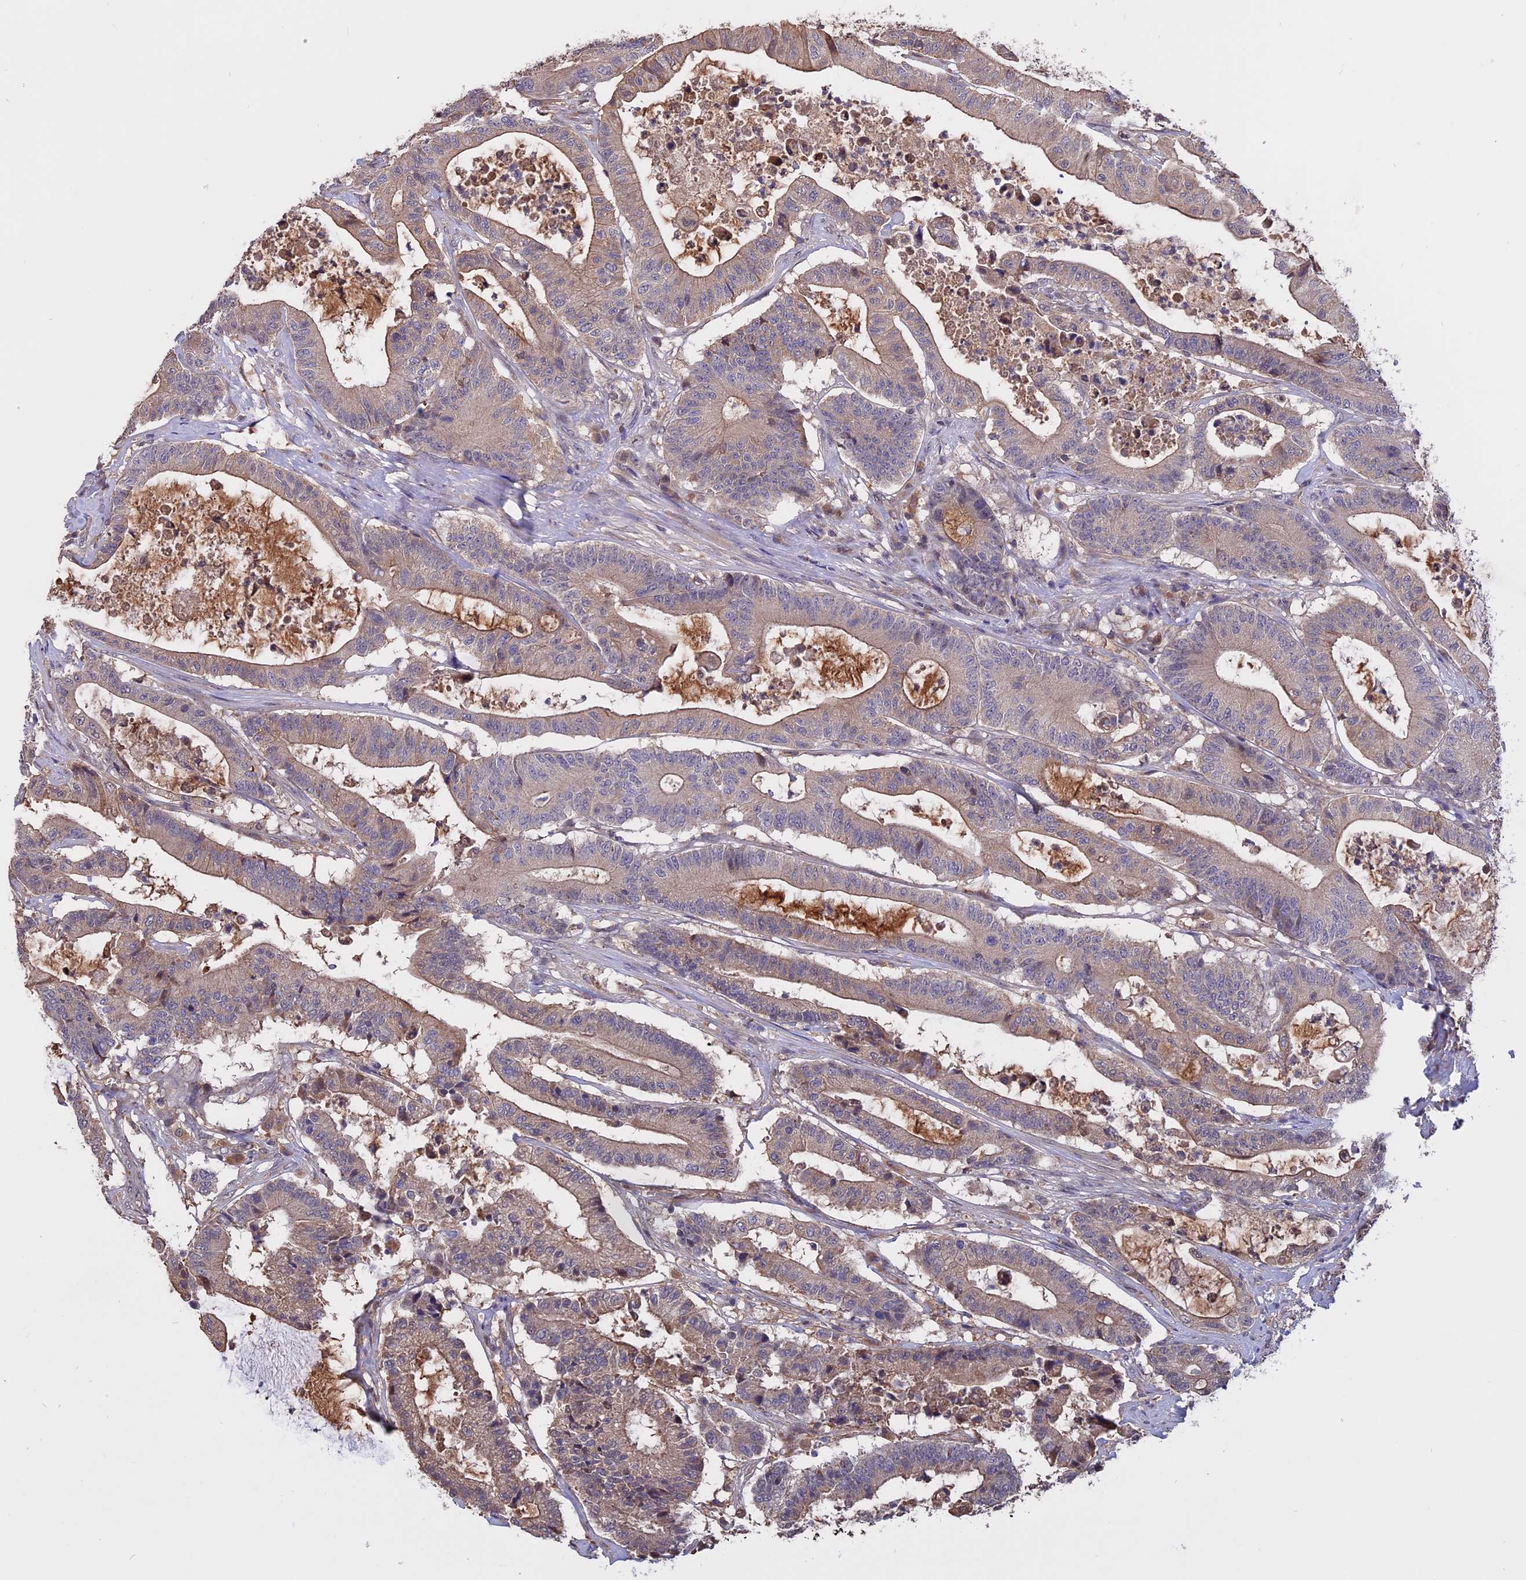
{"staining": {"intensity": "weak", "quantity": "25%-75%", "location": "cytoplasmic/membranous"}, "tissue": "colorectal cancer", "cell_type": "Tumor cells", "image_type": "cancer", "snomed": [{"axis": "morphology", "description": "Adenocarcinoma, NOS"}, {"axis": "topography", "description": "Colon"}], "caption": "Colorectal cancer stained with a protein marker displays weak staining in tumor cells.", "gene": "CARMIL2", "patient": {"sex": "female", "age": 84}}